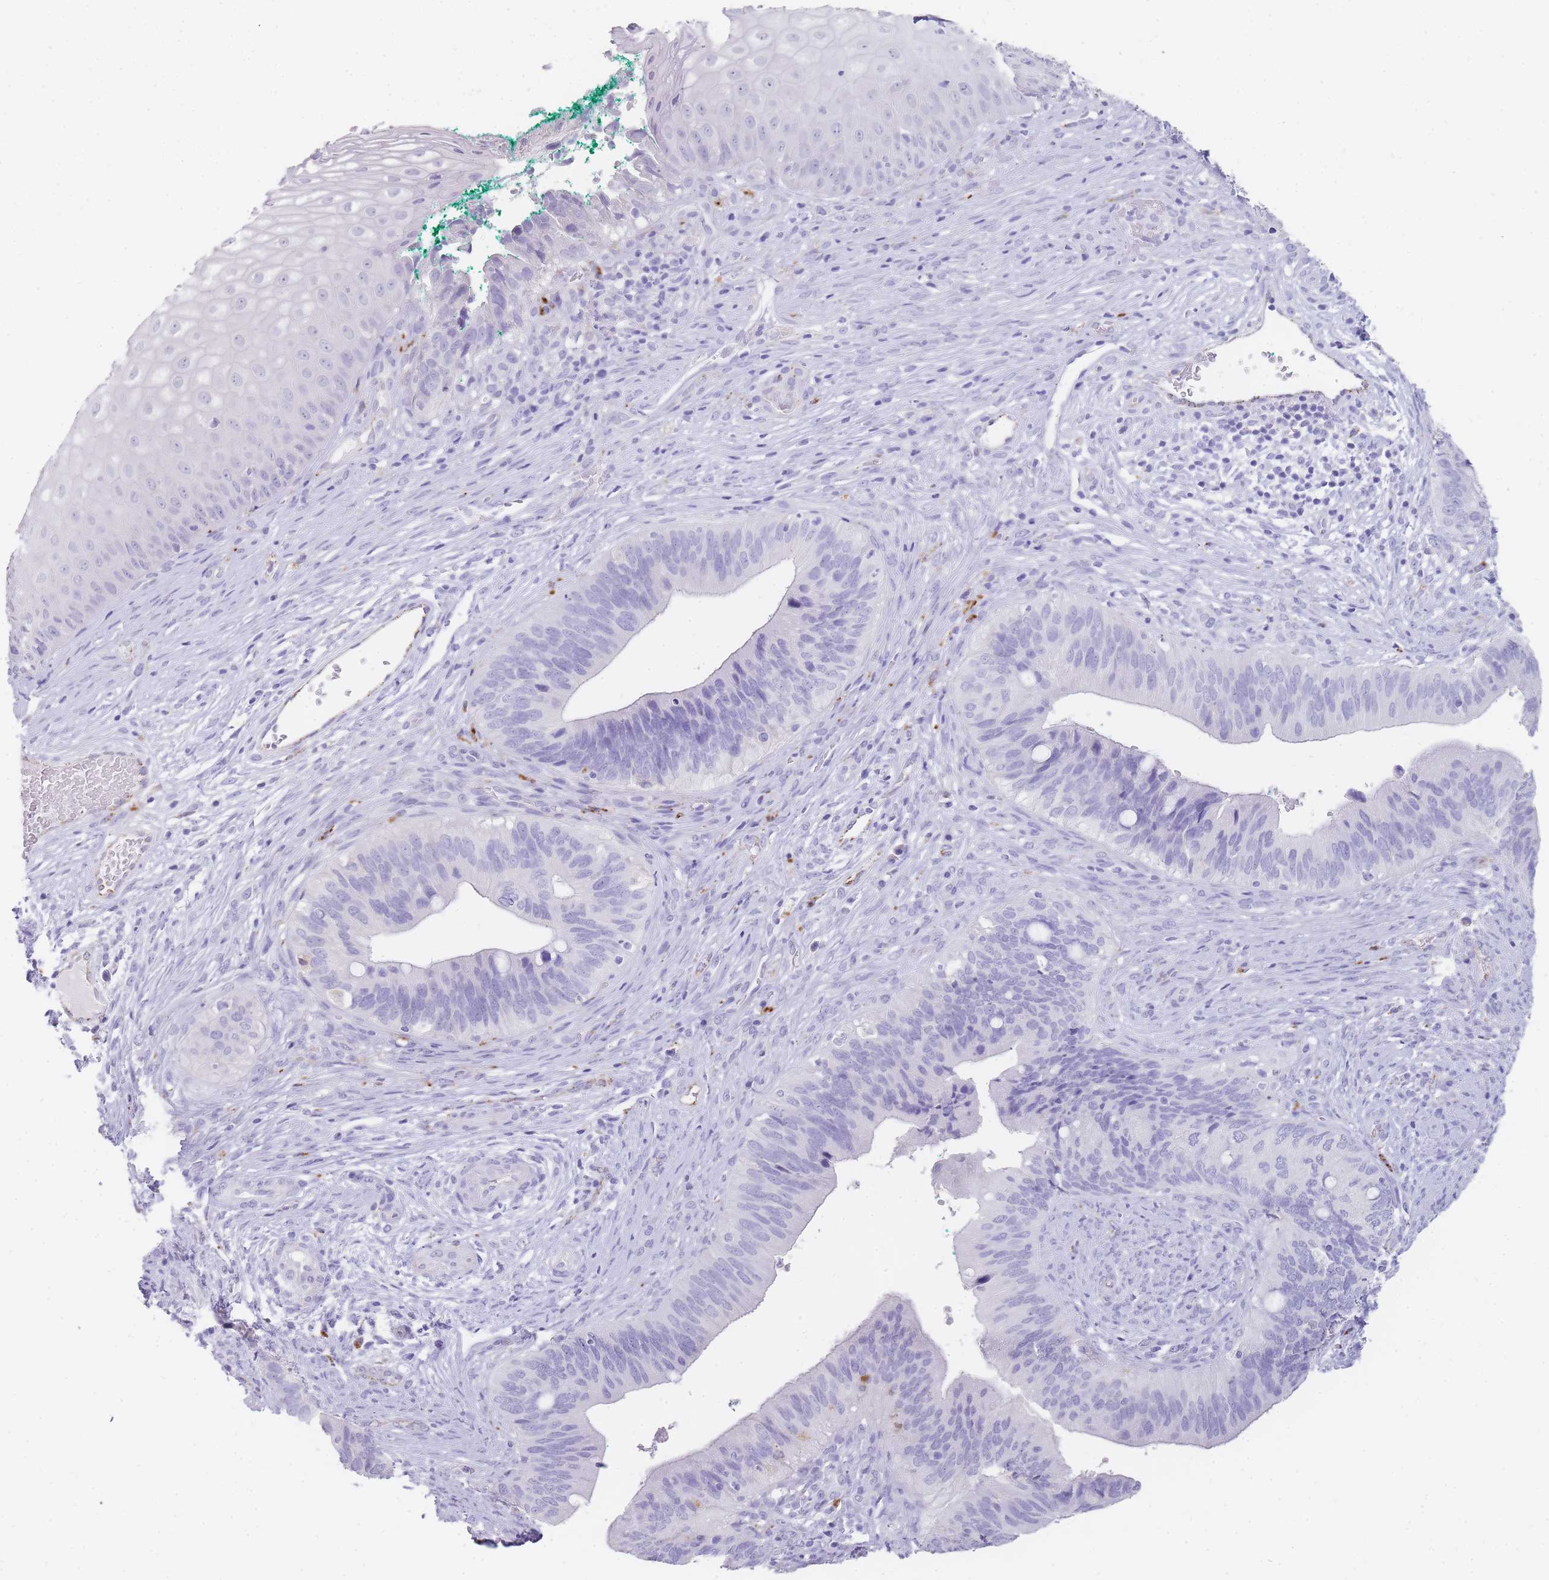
{"staining": {"intensity": "negative", "quantity": "none", "location": "none"}, "tissue": "cervical cancer", "cell_type": "Tumor cells", "image_type": "cancer", "snomed": [{"axis": "morphology", "description": "Adenocarcinoma, NOS"}, {"axis": "topography", "description": "Cervix"}], "caption": "An IHC image of cervical adenocarcinoma is shown. There is no staining in tumor cells of cervical adenocarcinoma. Nuclei are stained in blue.", "gene": "RHO", "patient": {"sex": "female", "age": 42}}